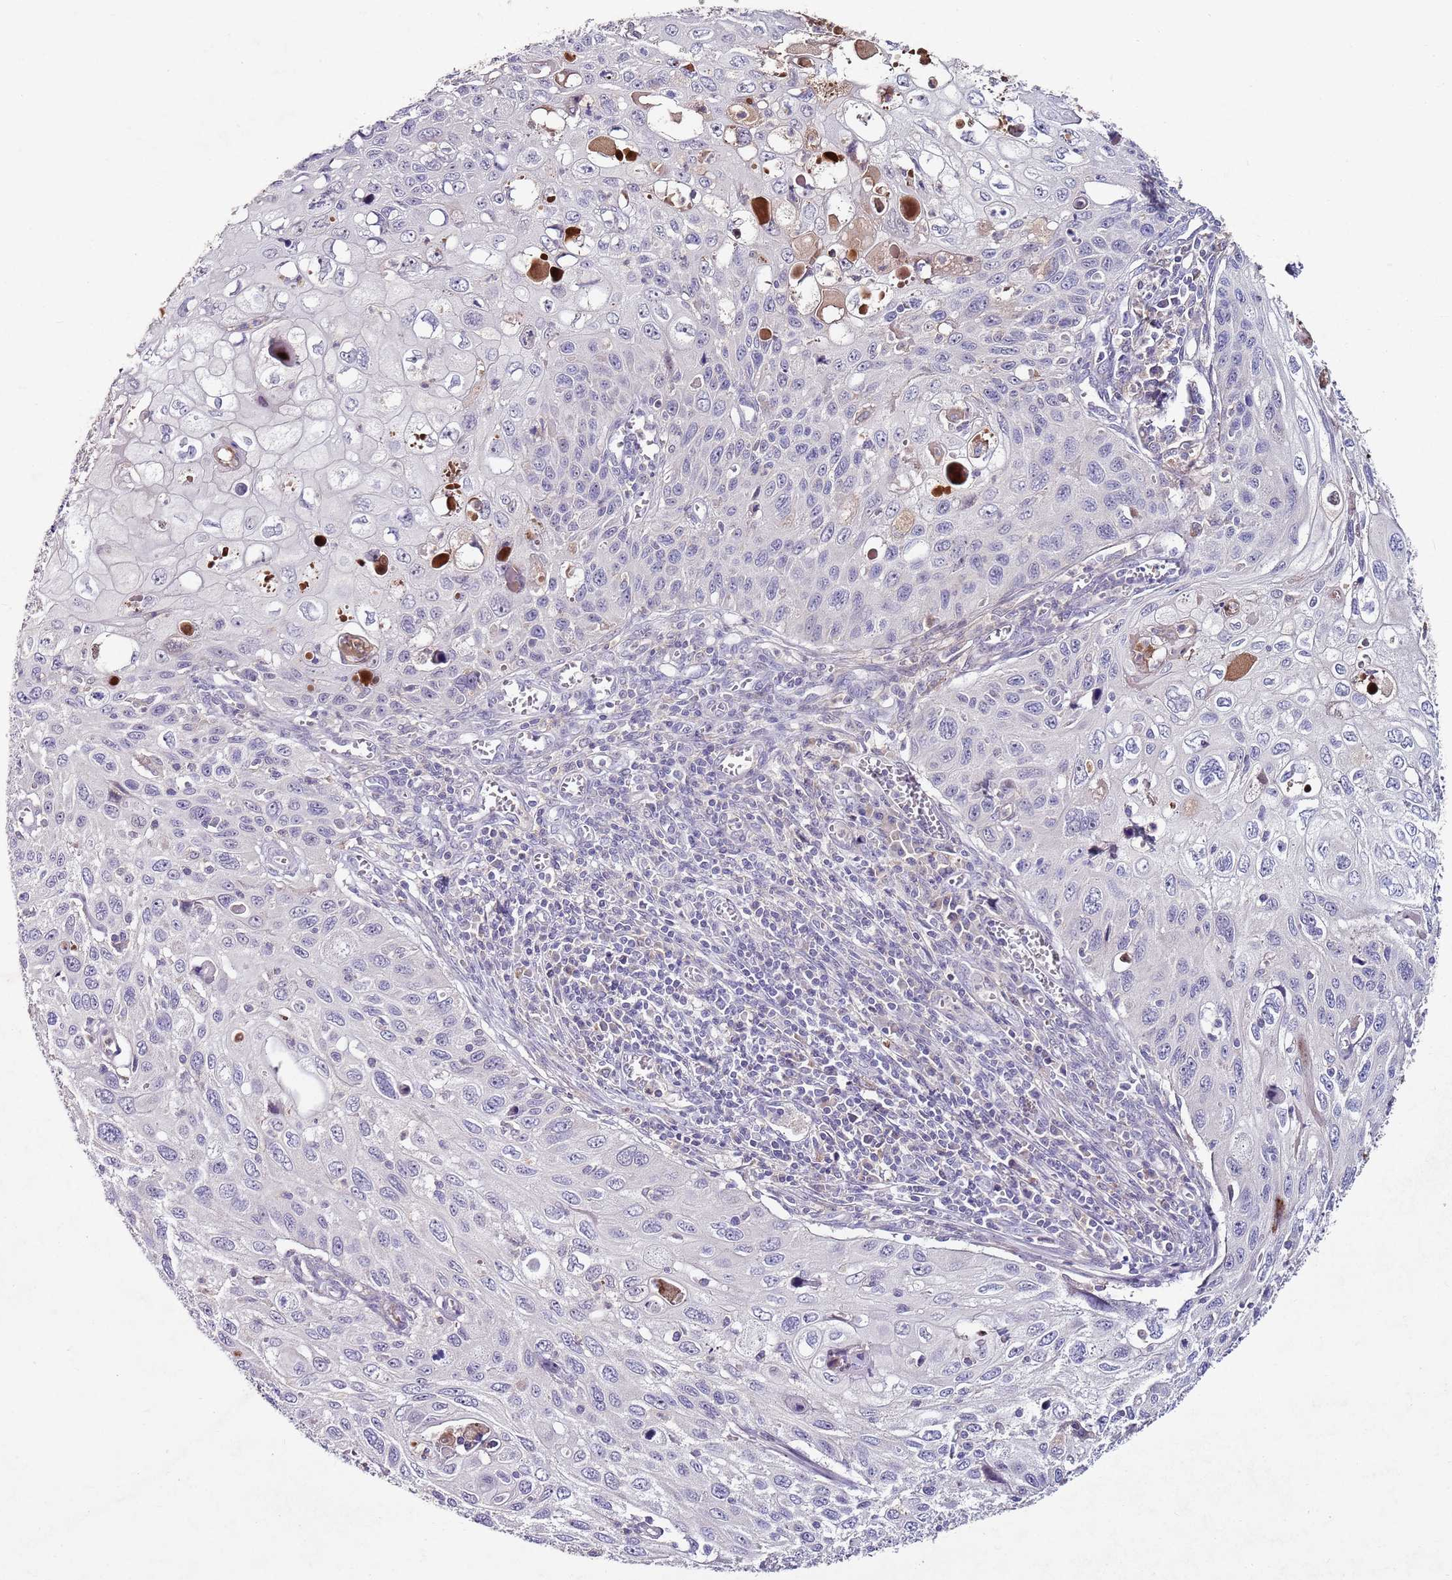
{"staining": {"intensity": "negative", "quantity": "none", "location": "none"}, "tissue": "cervical cancer", "cell_type": "Tumor cells", "image_type": "cancer", "snomed": [{"axis": "morphology", "description": "Squamous cell carcinoma, NOS"}, {"axis": "topography", "description": "Cervix"}], "caption": "High magnification brightfield microscopy of cervical cancer stained with DAB (brown) and counterstained with hematoxylin (blue): tumor cells show no significant expression. (Immunohistochemistry, brightfield microscopy, high magnification).", "gene": "NRDE2", "patient": {"sex": "female", "age": 70}}